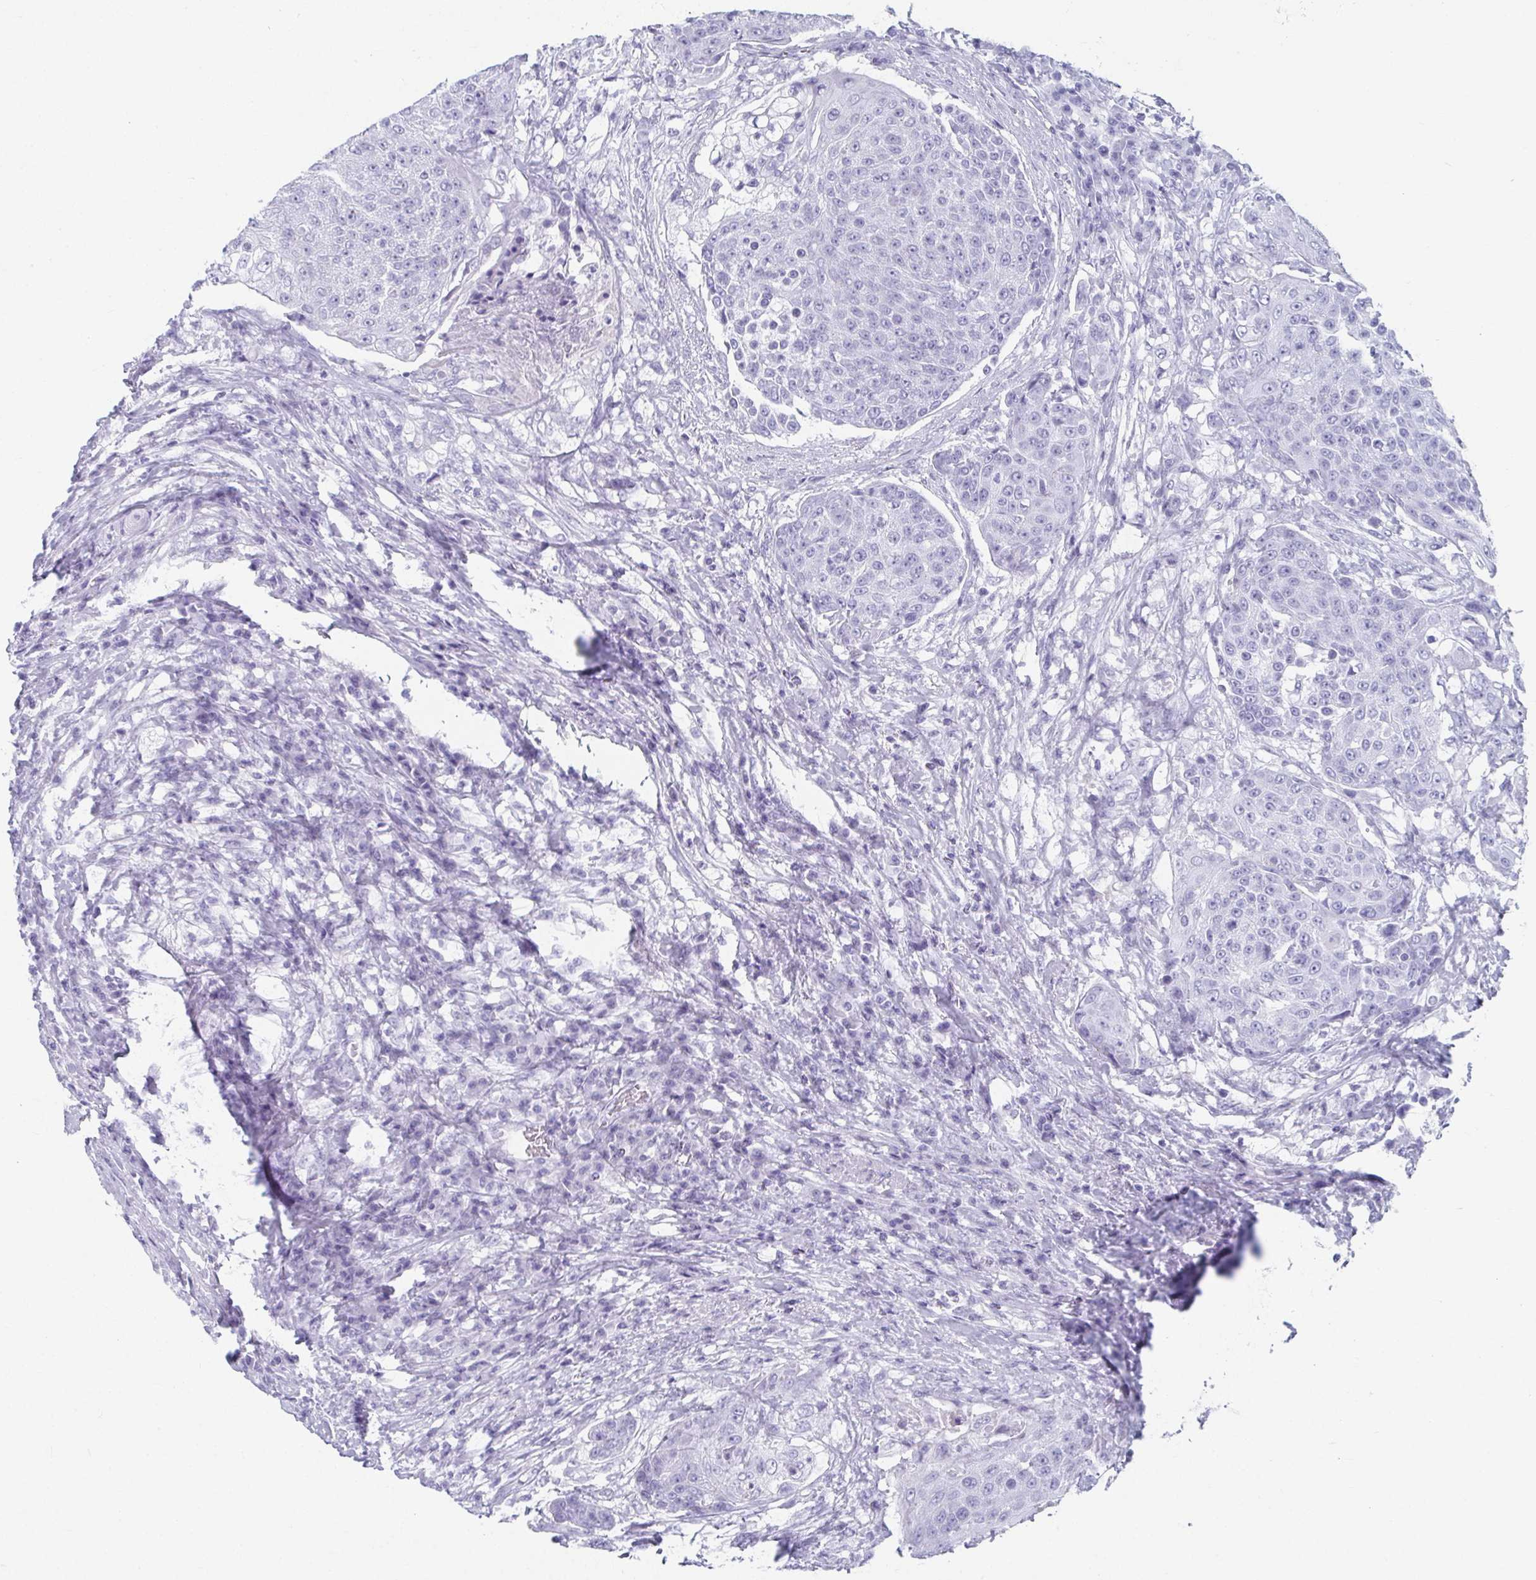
{"staining": {"intensity": "negative", "quantity": "none", "location": "none"}, "tissue": "urothelial cancer", "cell_type": "Tumor cells", "image_type": "cancer", "snomed": [{"axis": "morphology", "description": "Urothelial carcinoma, High grade"}, {"axis": "topography", "description": "Urinary bladder"}], "caption": "DAB immunohistochemical staining of high-grade urothelial carcinoma shows no significant staining in tumor cells.", "gene": "GHRL", "patient": {"sex": "female", "age": 63}}